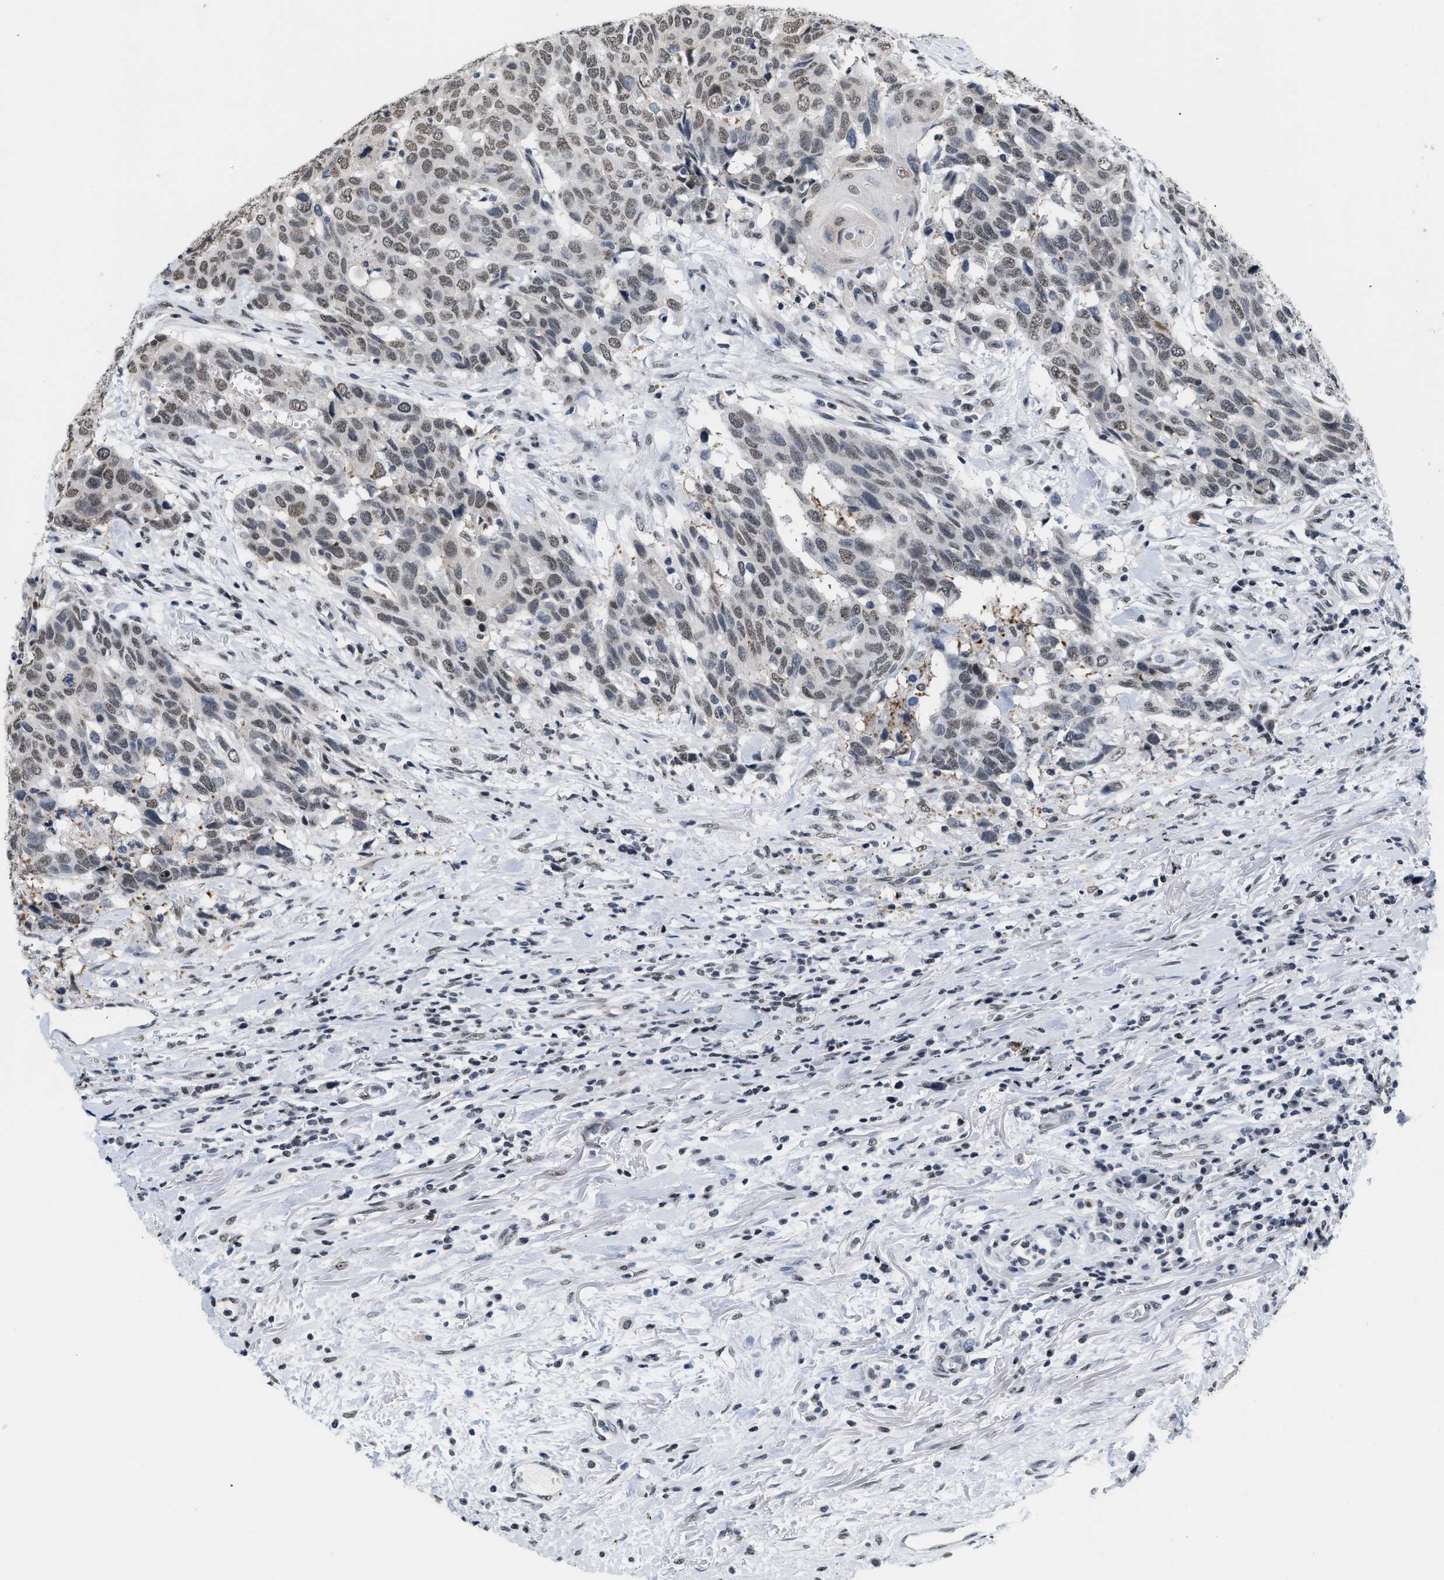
{"staining": {"intensity": "weak", "quantity": ">75%", "location": "nuclear"}, "tissue": "head and neck cancer", "cell_type": "Tumor cells", "image_type": "cancer", "snomed": [{"axis": "morphology", "description": "Squamous cell carcinoma, NOS"}, {"axis": "topography", "description": "Head-Neck"}], "caption": "An image of human head and neck cancer (squamous cell carcinoma) stained for a protein displays weak nuclear brown staining in tumor cells.", "gene": "RAF1", "patient": {"sex": "male", "age": 66}}